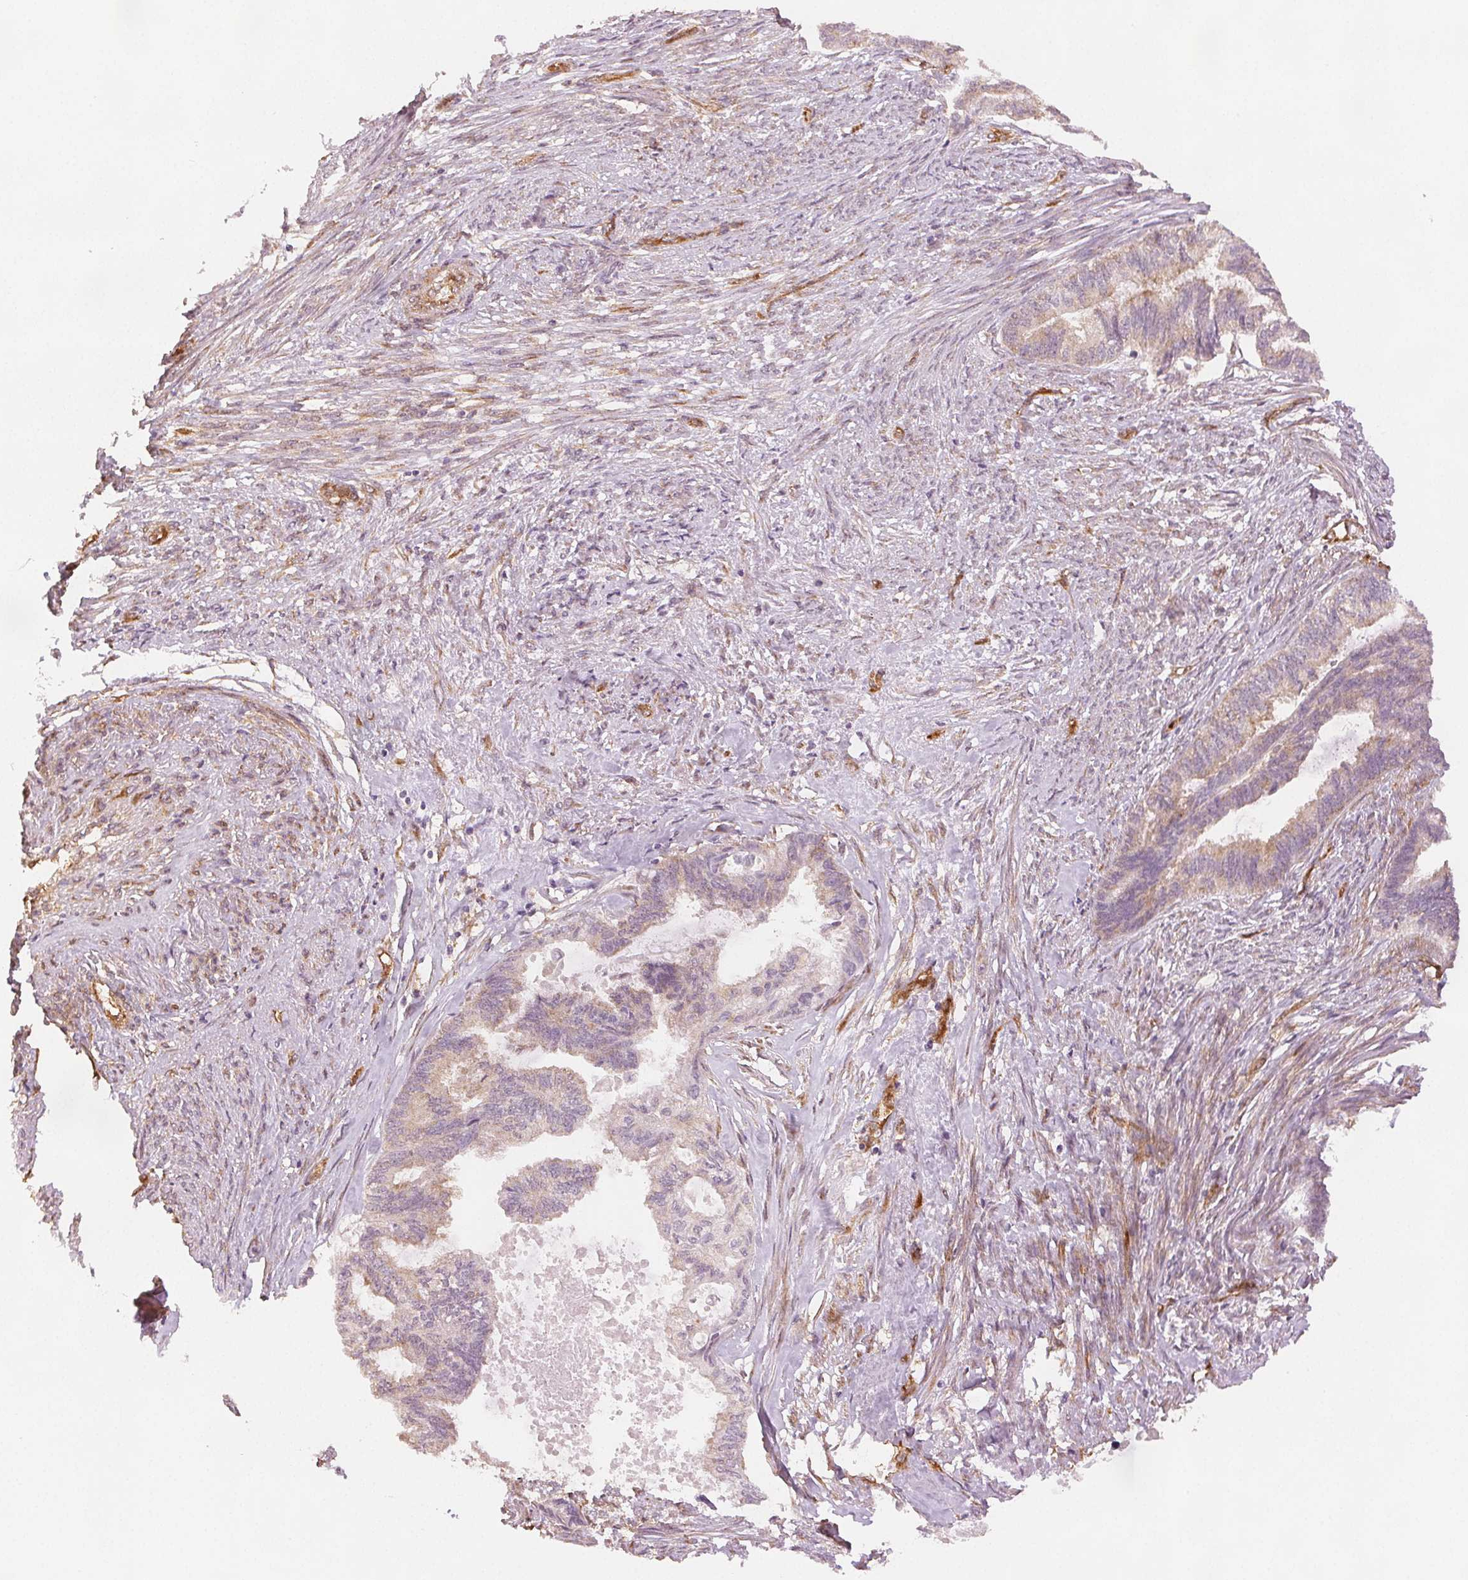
{"staining": {"intensity": "weak", "quantity": "<25%", "location": "cytoplasmic/membranous"}, "tissue": "endometrial cancer", "cell_type": "Tumor cells", "image_type": "cancer", "snomed": [{"axis": "morphology", "description": "Adenocarcinoma, NOS"}, {"axis": "topography", "description": "Endometrium"}], "caption": "DAB immunohistochemical staining of endometrial cancer (adenocarcinoma) exhibits no significant staining in tumor cells.", "gene": "DIAPH2", "patient": {"sex": "female", "age": 86}}